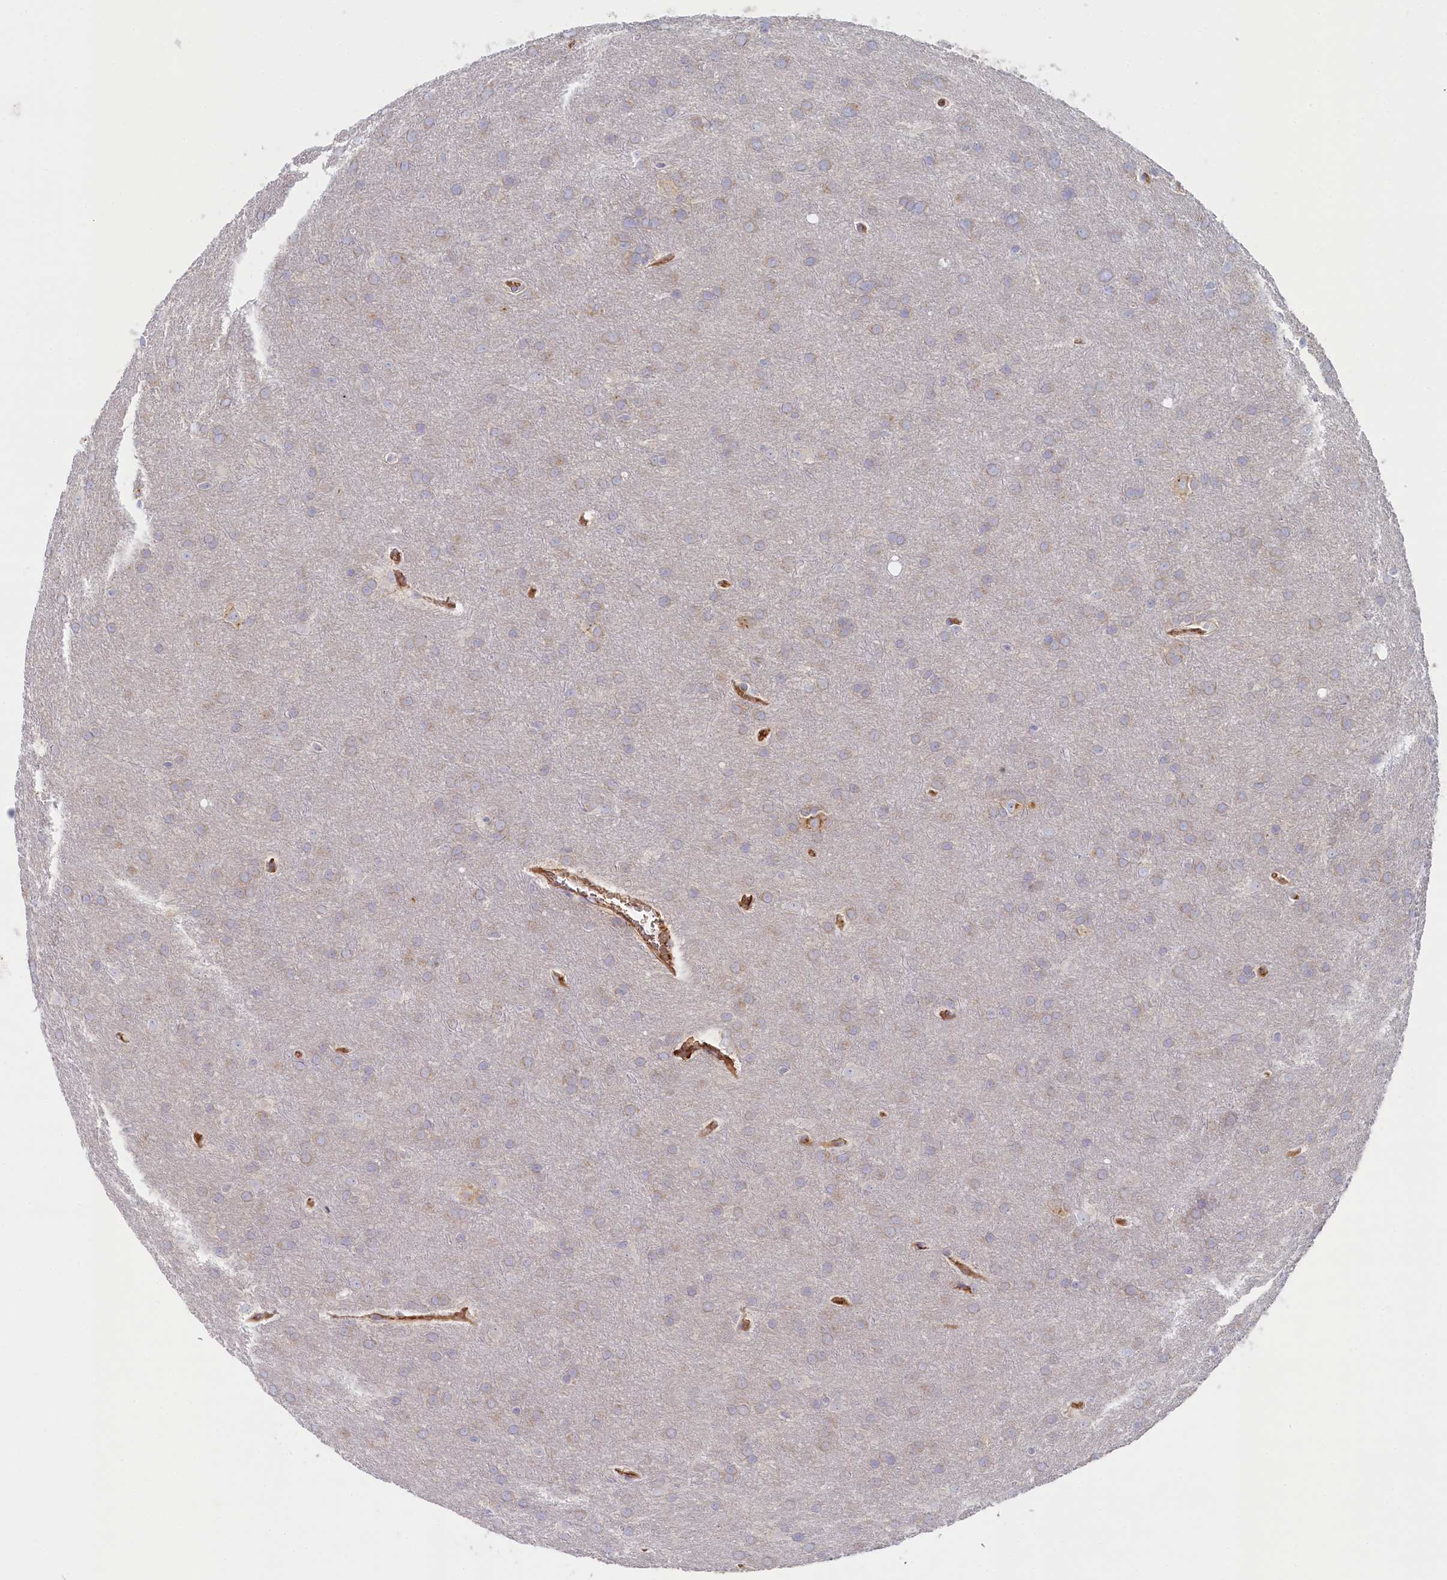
{"staining": {"intensity": "negative", "quantity": "none", "location": "none"}, "tissue": "glioma", "cell_type": "Tumor cells", "image_type": "cancer", "snomed": [{"axis": "morphology", "description": "Glioma, malignant, Low grade"}, {"axis": "topography", "description": "Brain"}], "caption": "A photomicrograph of malignant glioma (low-grade) stained for a protein exhibits no brown staining in tumor cells.", "gene": "STX16", "patient": {"sex": "female", "age": 32}}